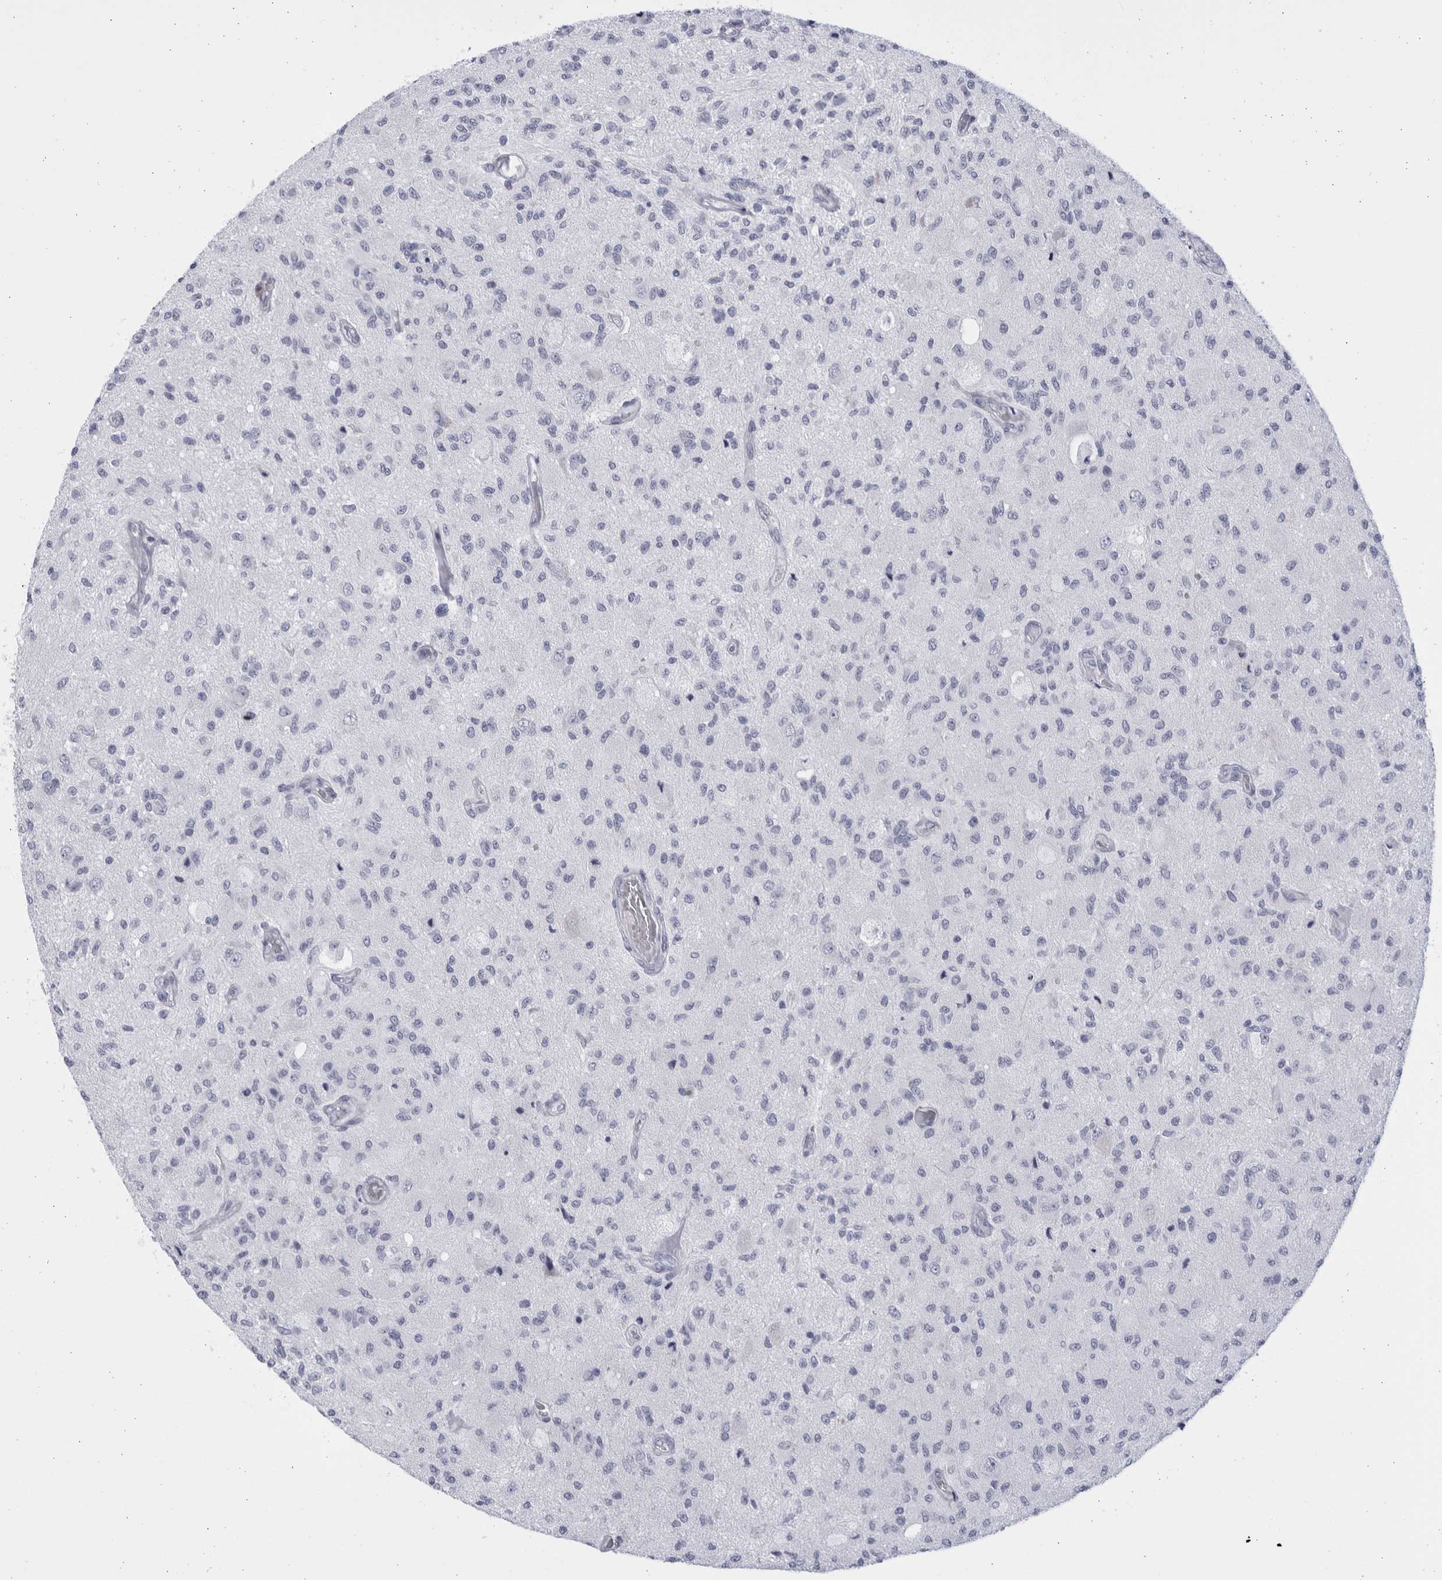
{"staining": {"intensity": "negative", "quantity": "none", "location": "none"}, "tissue": "glioma", "cell_type": "Tumor cells", "image_type": "cancer", "snomed": [{"axis": "morphology", "description": "Normal tissue, NOS"}, {"axis": "morphology", "description": "Glioma, malignant, High grade"}, {"axis": "topography", "description": "Cerebral cortex"}], "caption": "An immunohistochemistry photomicrograph of glioma is shown. There is no staining in tumor cells of glioma.", "gene": "CCDC181", "patient": {"sex": "male", "age": 77}}